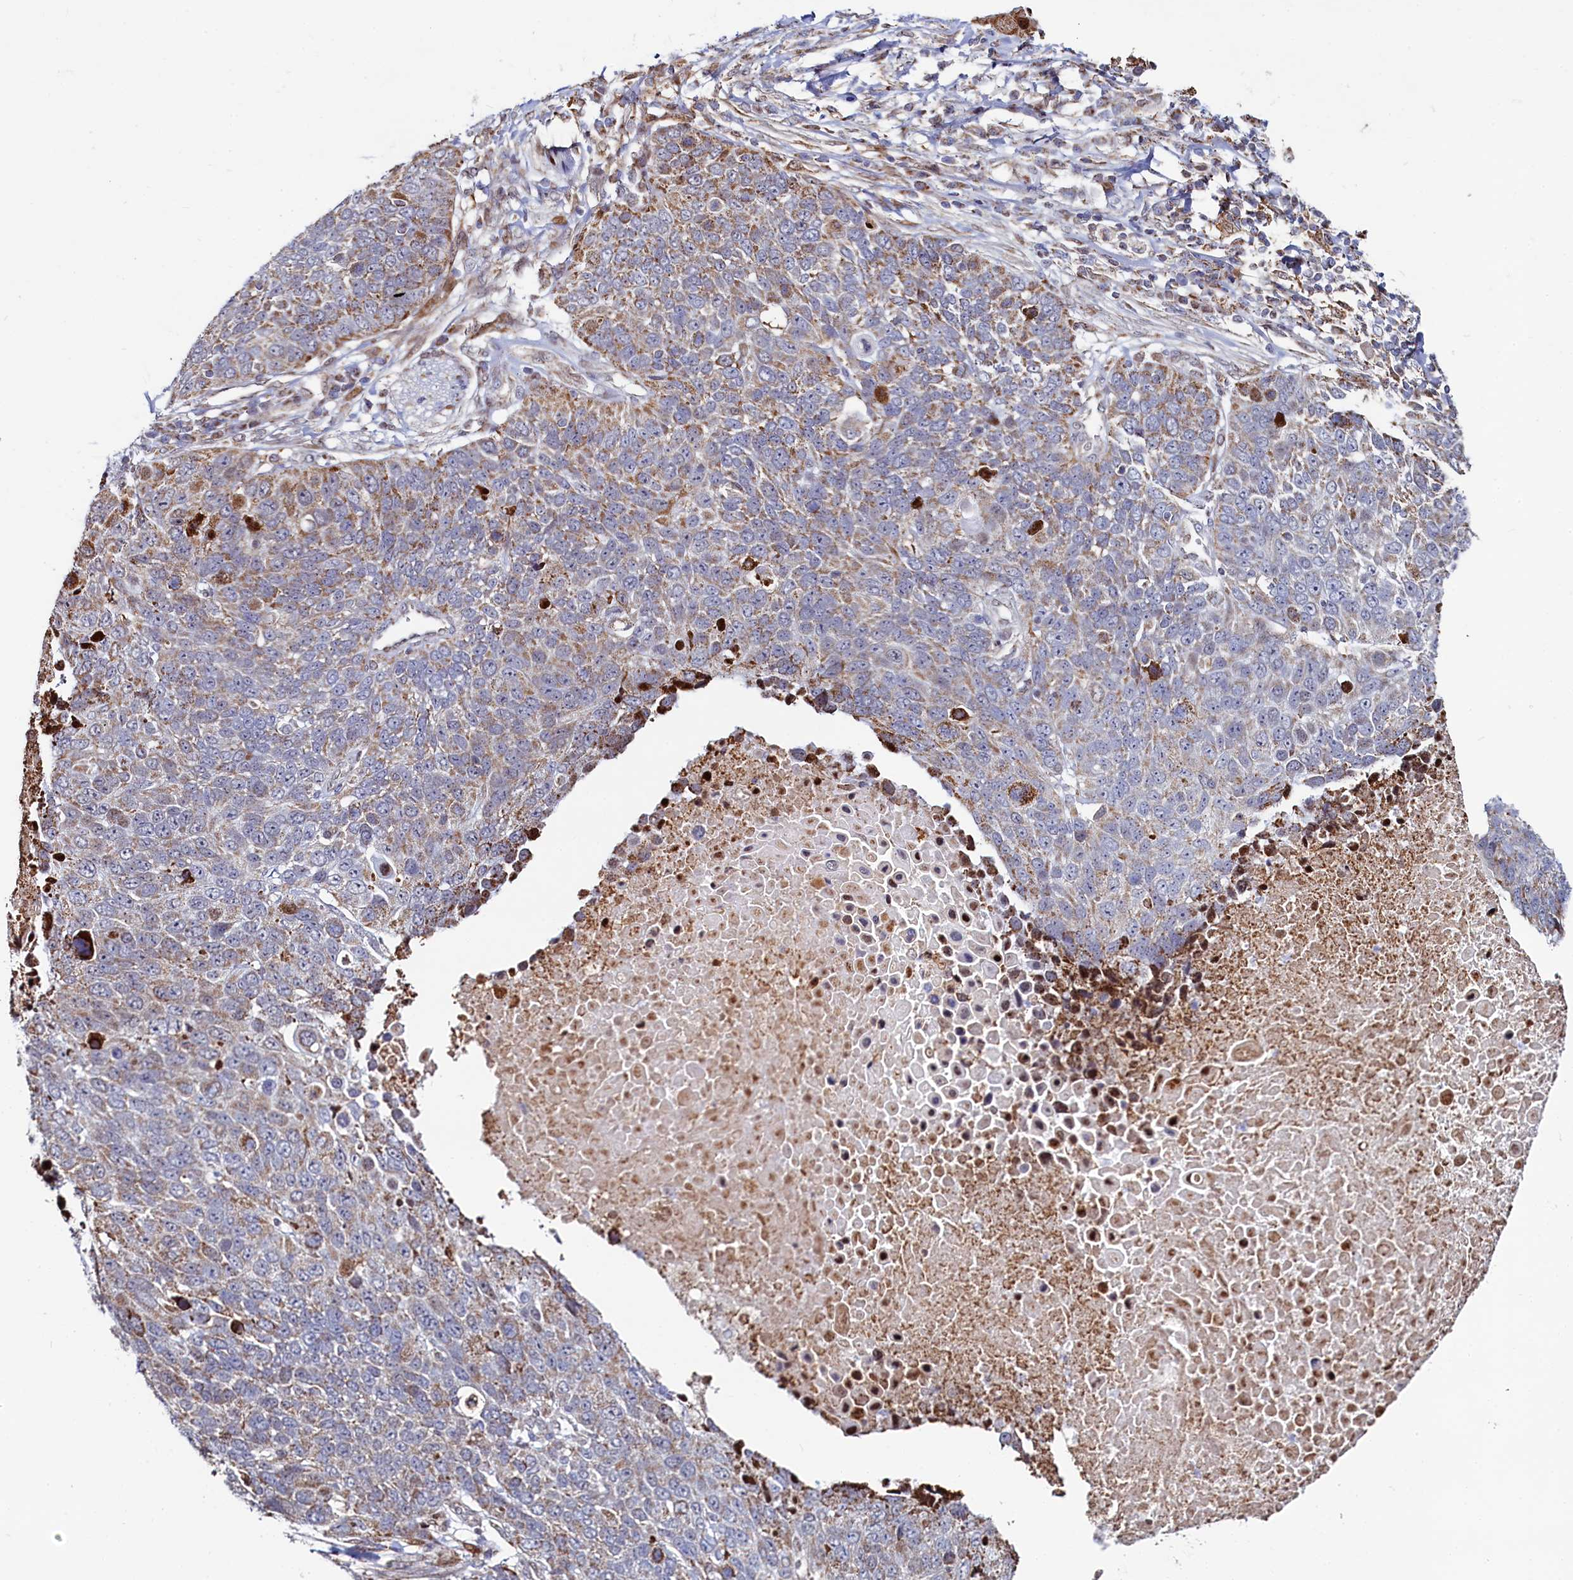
{"staining": {"intensity": "weak", "quantity": "25%-75%", "location": "cytoplasmic/membranous"}, "tissue": "lung cancer", "cell_type": "Tumor cells", "image_type": "cancer", "snomed": [{"axis": "morphology", "description": "Normal tissue, NOS"}, {"axis": "morphology", "description": "Squamous cell carcinoma, NOS"}, {"axis": "topography", "description": "Lymph node"}, {"axis": "topography", "description": "Lung"}], "caption": "Squamous cell carcinoma (lung) stained with immunohistochemistry (IHC) shows weak cytoplasmic/membranous positivity in approximately 25%-75% of tumor cells. (brown staining indicates protein expression, while blue staining denotes nuclei).", "gene": "HDGFL3", "patient": {"sex": "male", "age": 66}}